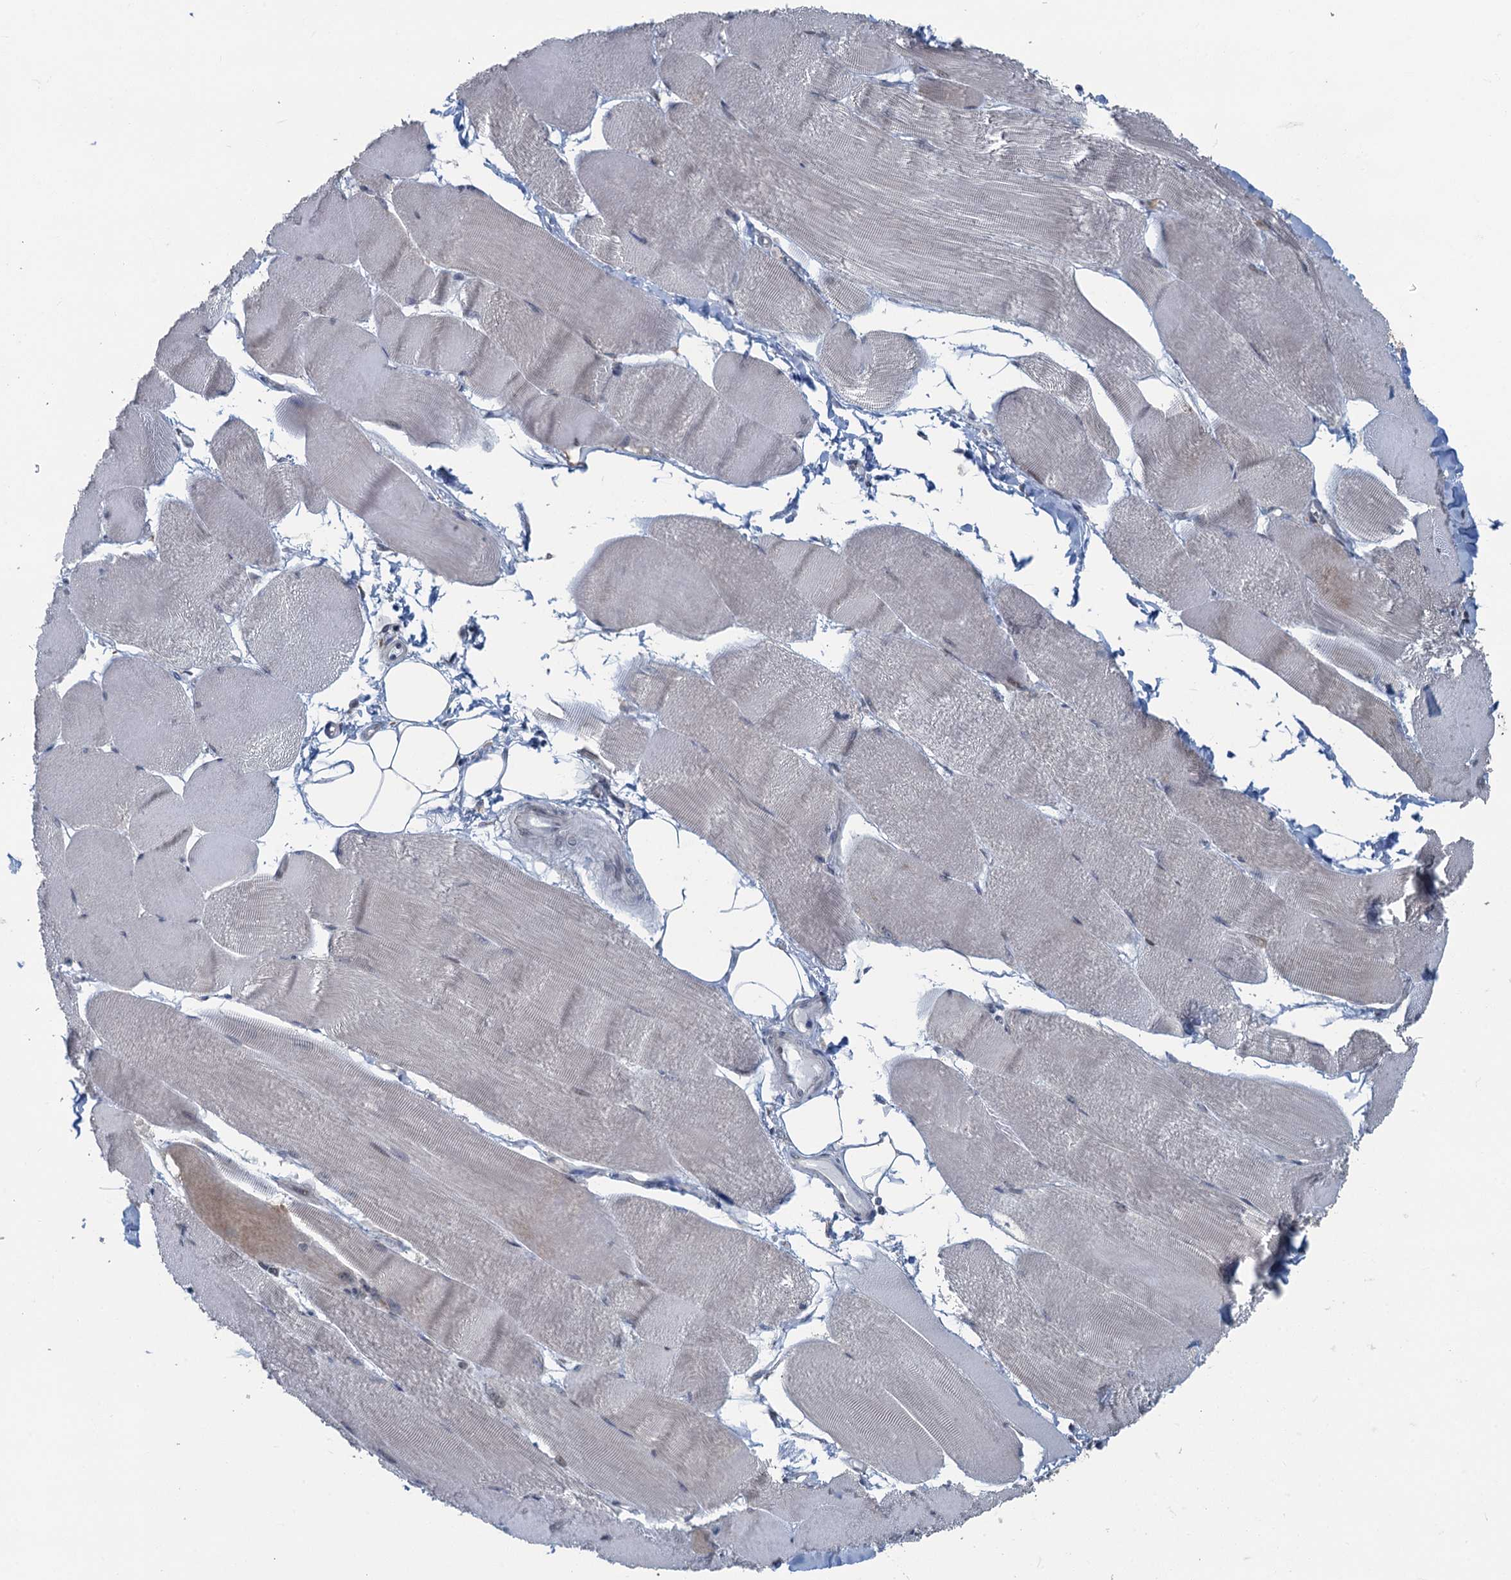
{"staining": {"intensity": "negative", "quantity": "none", "location": "none"}, "tissue": "skeletal muscle", "cell_type": "Myocytes", "image_type": "normal", "snomed": [{"axis": "morphology", "description": "Normal tissue, NOS"}, {"axis": "morphology", "description": "Basal cell carcinoma"}, {"axis": "topography", "description": "Skeletal muscle"}], "caption": "This micrograph is of normal skeletal muscle stained with IHC to label a protein in brown with the nuclei are counter-stained blue. There is no positivity in myocytes.", "gene": "TEX35", "patient": {"sex": "female", "age": 64}}